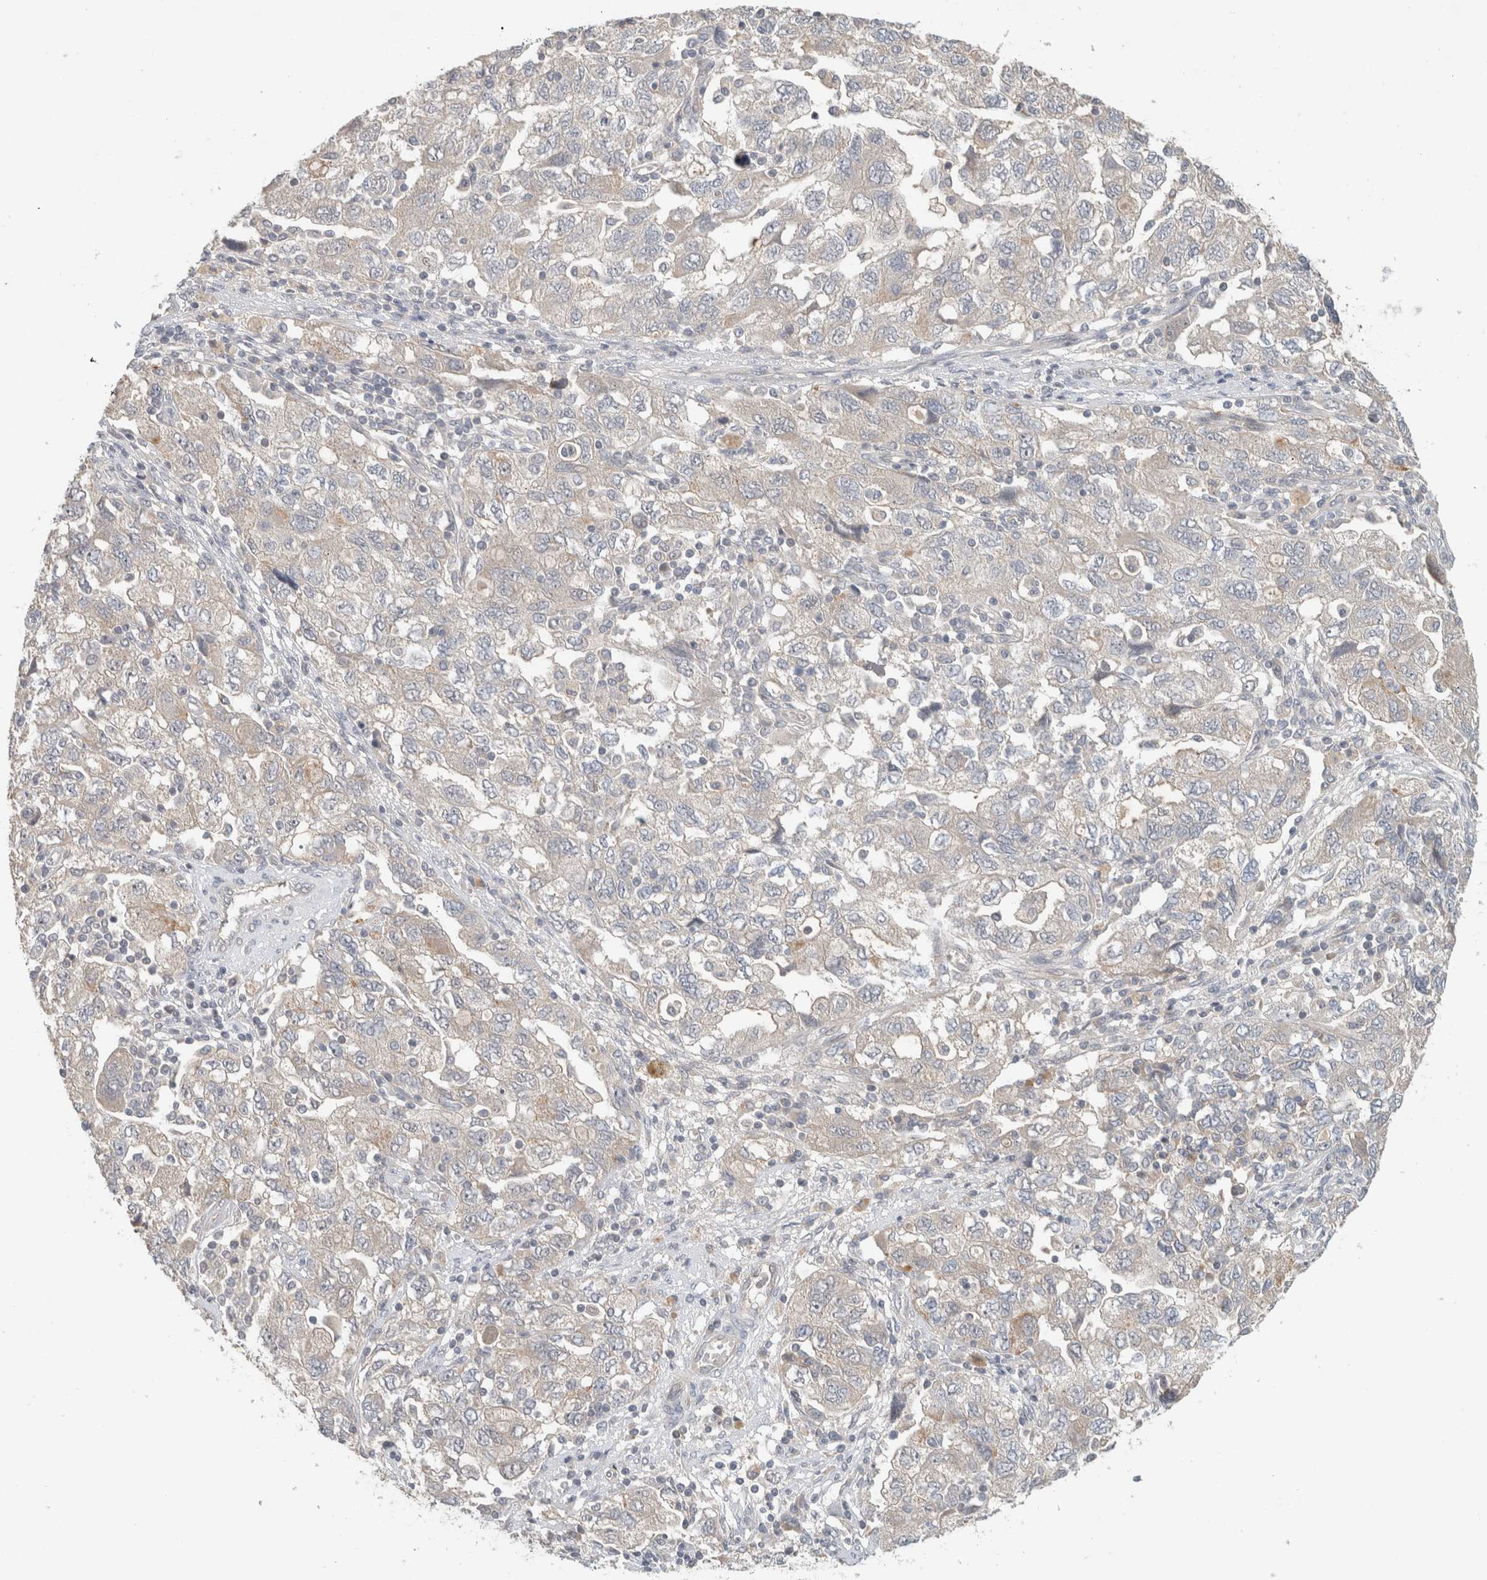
{"staining": {"intensity": "negative", "quantity": "none", "location": "none"}, "tissue": "ovarian cancer", "cell_type": "Tumor cells", "image_type": "cancer", "snomed": [{"axis": "morphology", "description": "Carcinoma, NOS"}, {"axis": "morphology", "description": "Cystadenocarcinoma, serous, NOS"}, {"axis": "topography", "description": "Ovary"}], "caption": "A histopathology image of human ovarian cancer is negative for staining in tumor cells.", "gene": "ERCC6L2", "patient": {"sex": "female", "age": 69}}